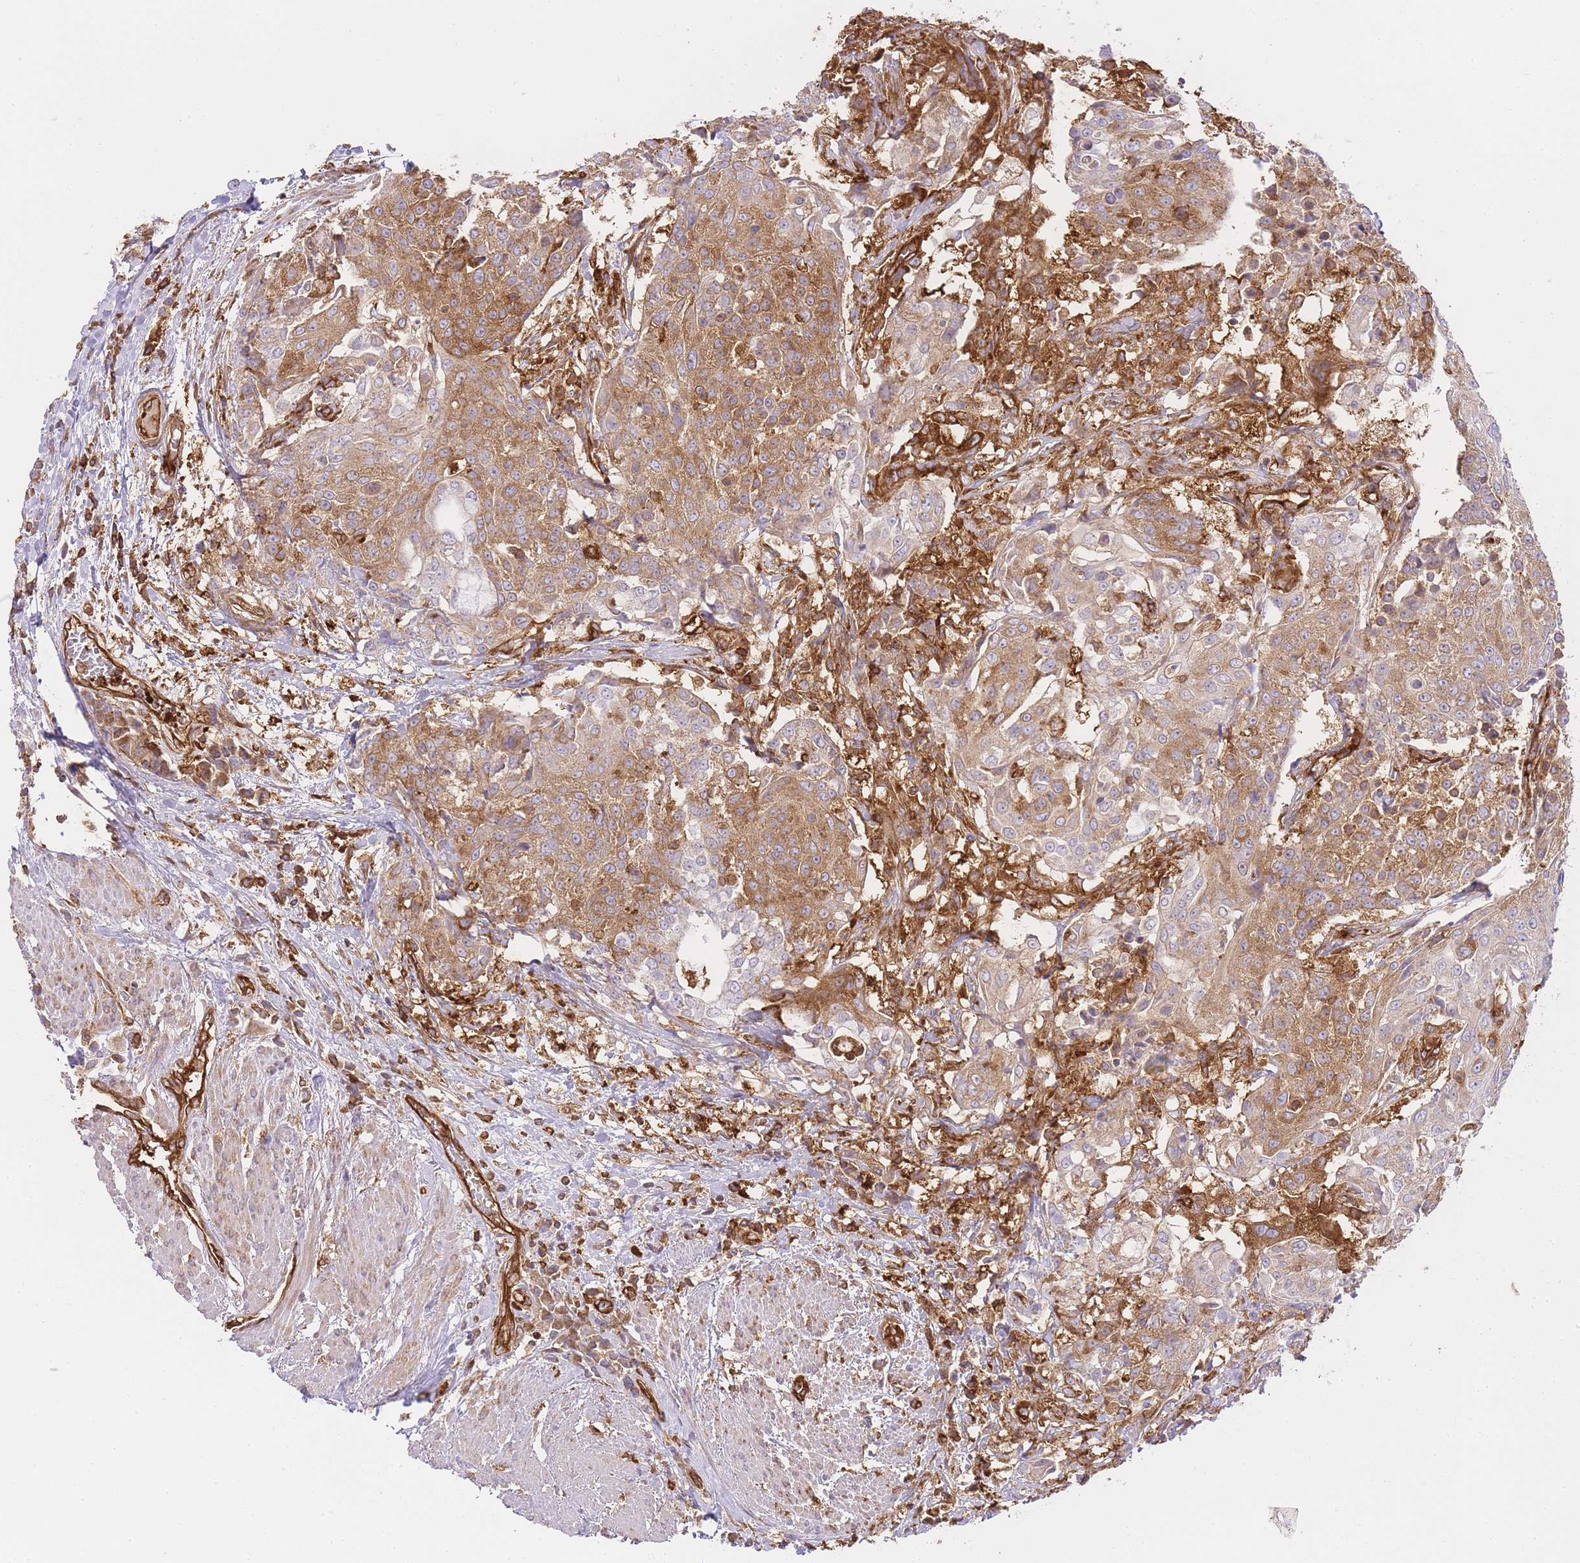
{"staining": {"intensity": "moderate", "quantity": ">75%", "location": "cytoplasmic/membranous"}, "tissue": "urothelial cancer", "cell_type": "Tumor cells", "image_type": "cancer", "snomed": [{"axis": "morphology", "description": "Urothelial carcinoma, High grade"}, {"axis": "topography", "description": "Urinary bladder"}], "caption": "Tumor cells show medium levels of moderate cytoplasmic/membranous positivity in approximately >75% of cells in urothelial cancer.", "gene": "MSN", "patient": {"sex": "female", "age": 63}}